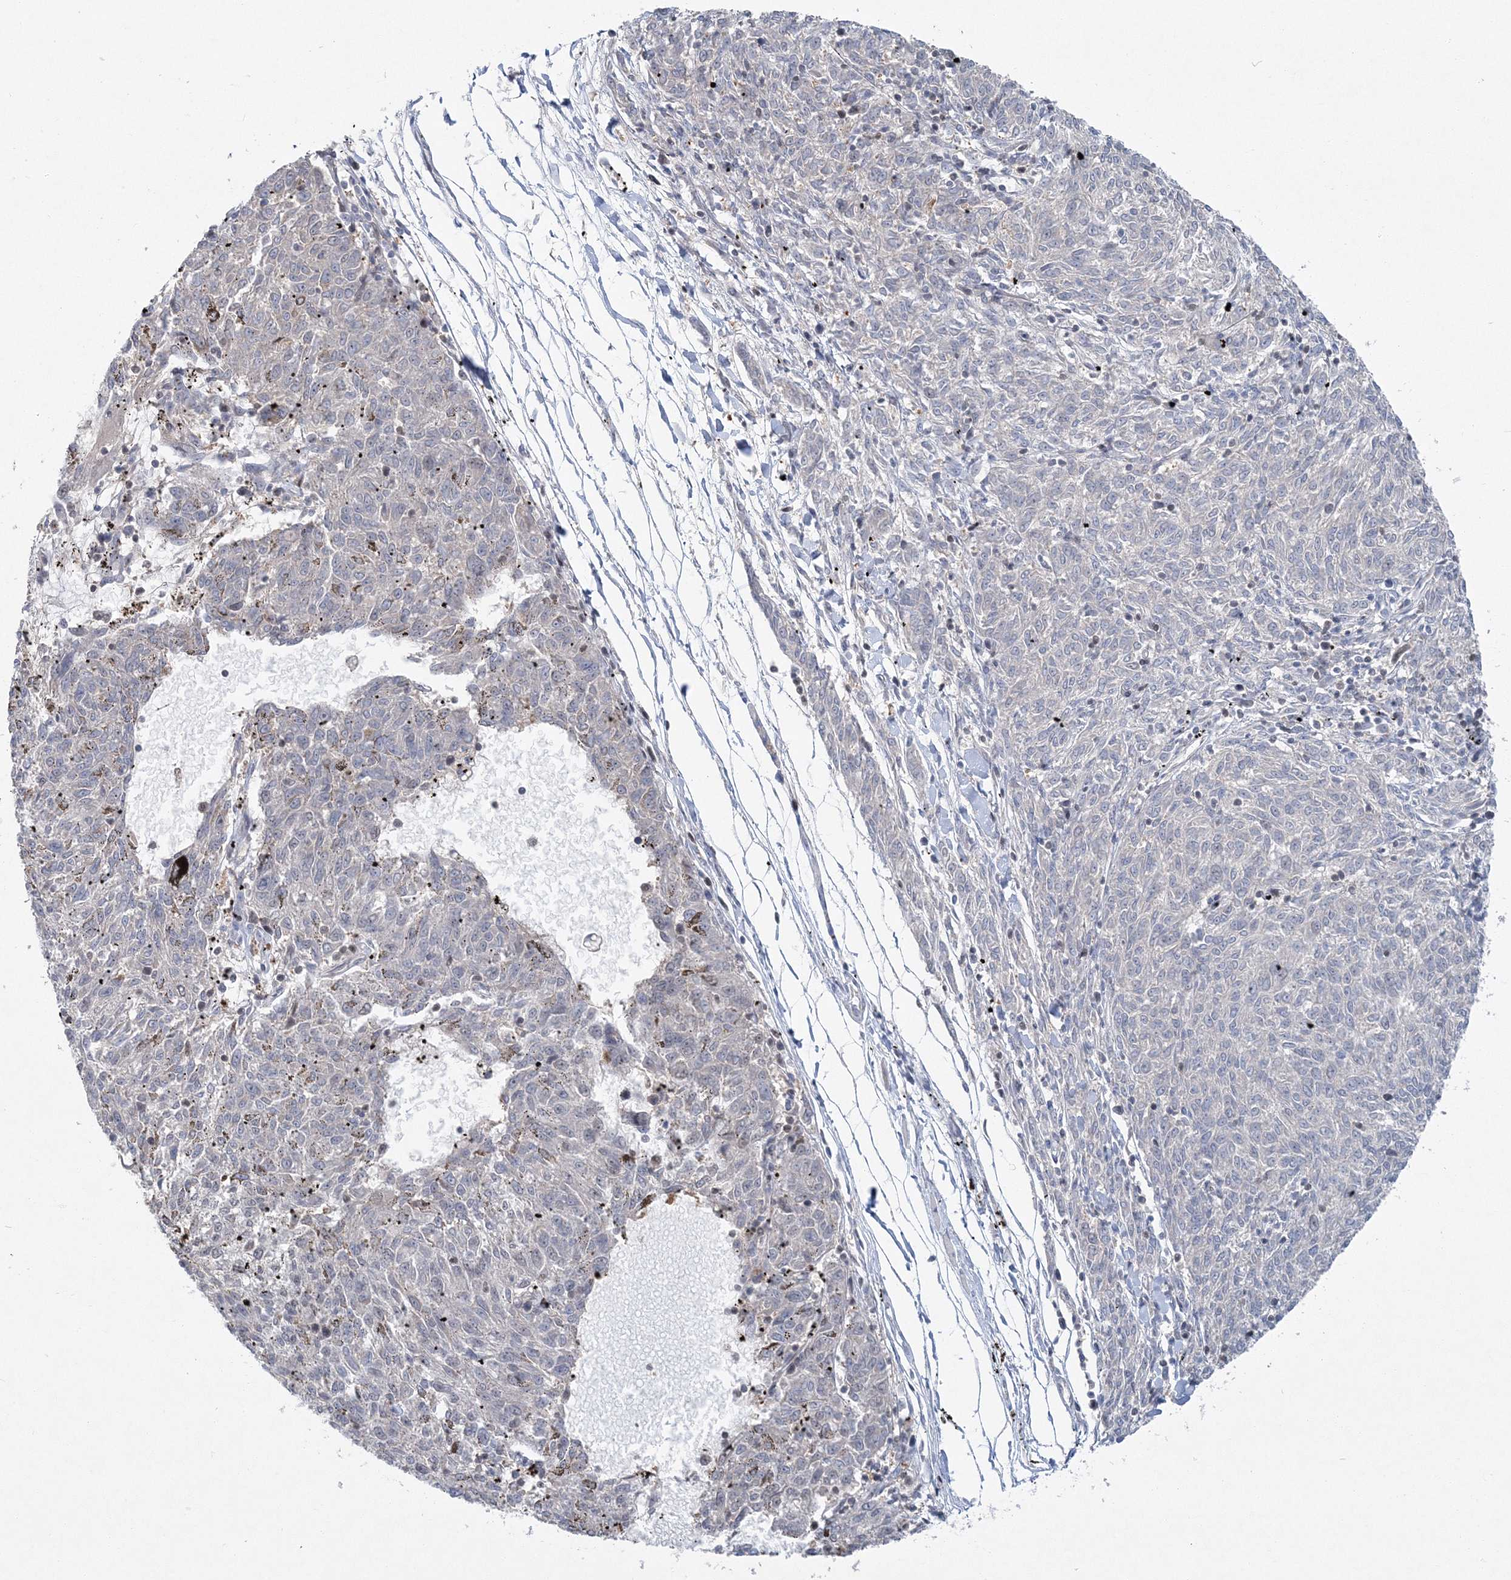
{"staining": {"intensity": "negative", "quantity": "none", "location": "none"}, "tissue": "melanoma", "cell_type": "Tumor cells", "image_type": "cancer", "snomed": [{"axis": "morphology", "description": "Malignant melanoma, NOS"}, {"axis": "topography", "description": "Skin"}], "caption": "The histopathology image exhibits no staining of tumor cells in melanoma.", "gene": "PDS5A", "patient": {"sex": "female", "age": 72}}